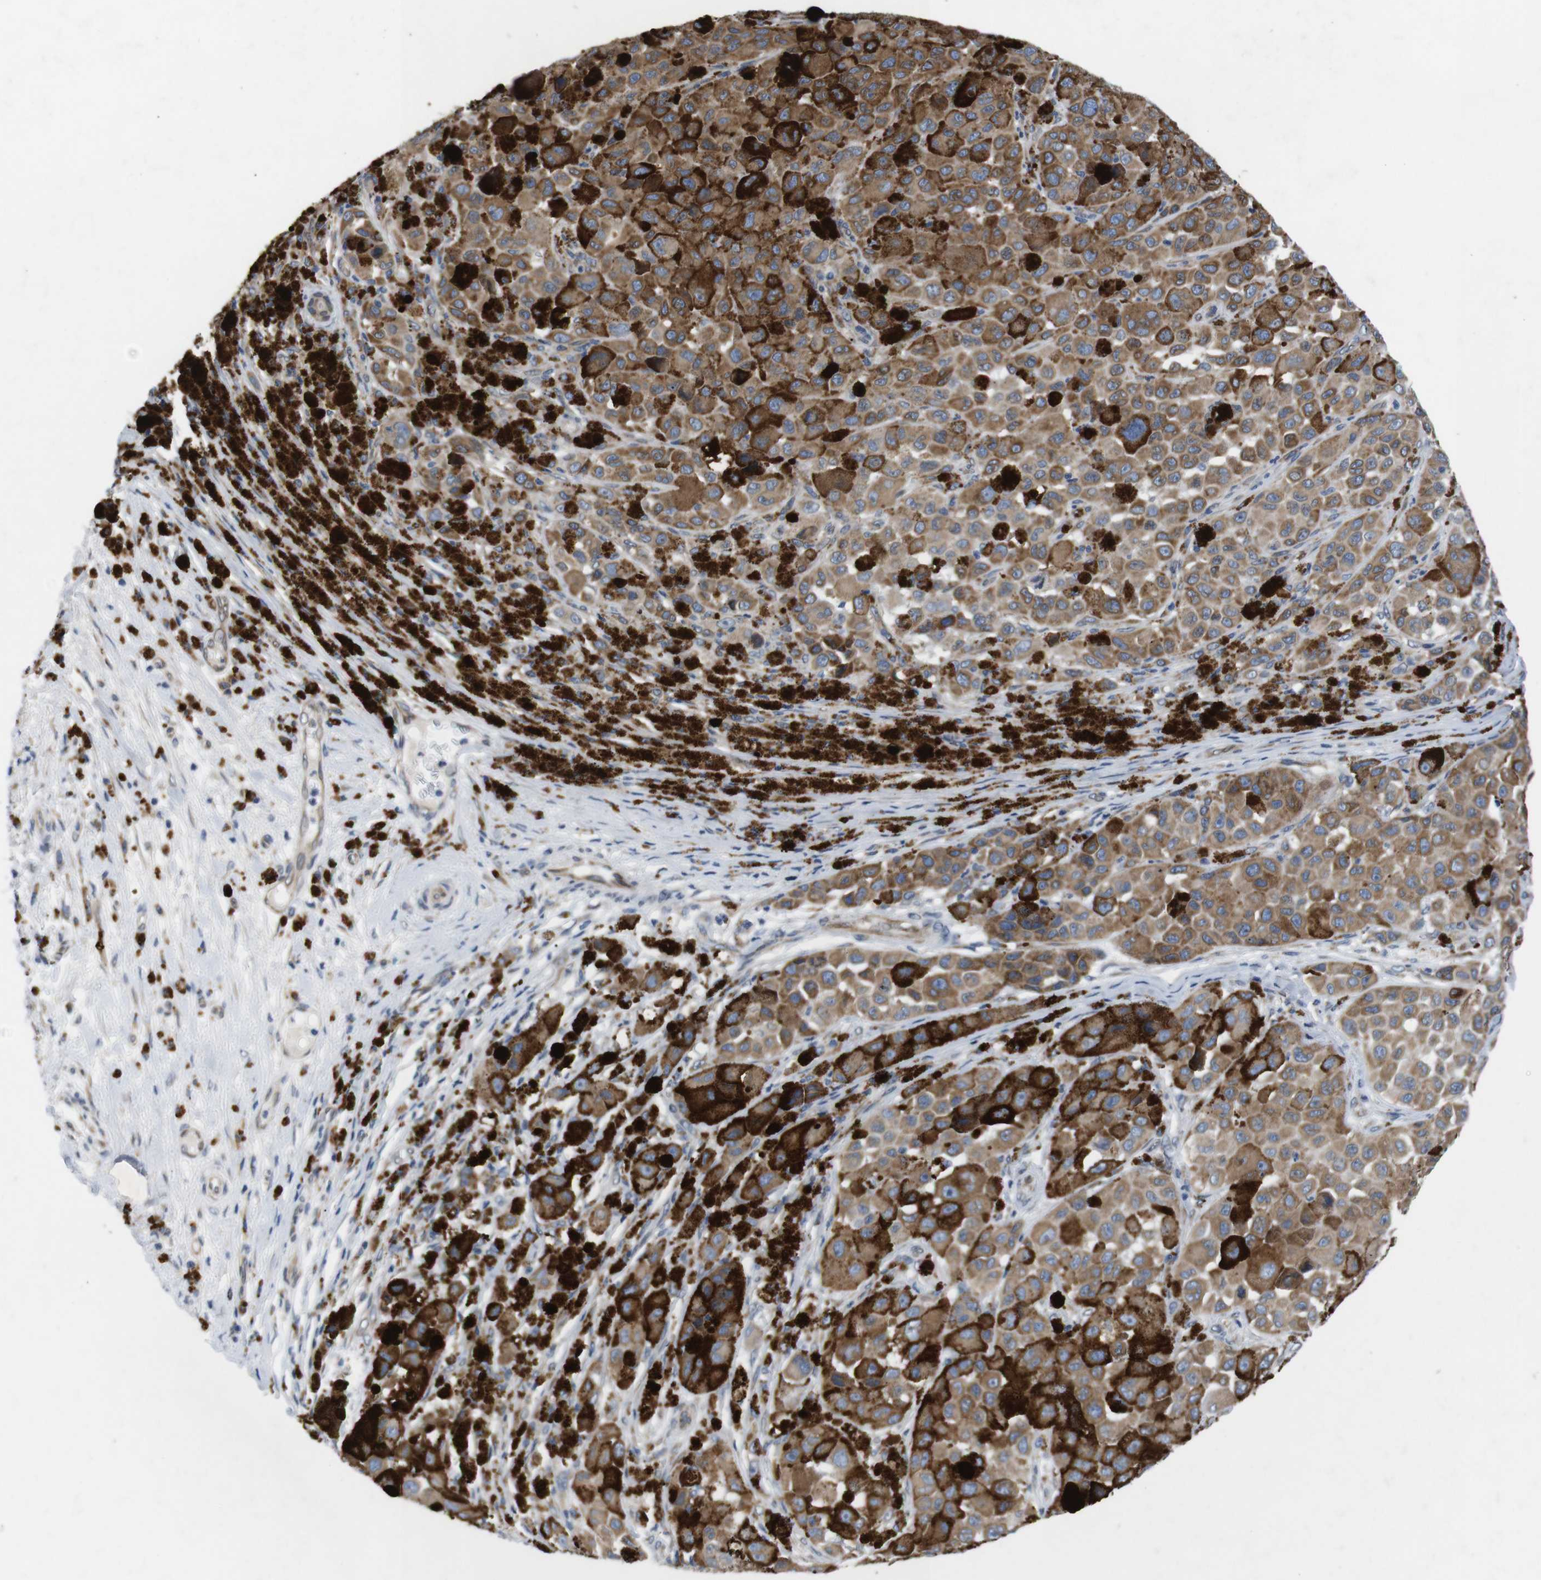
{"staining": {"intensity": "moderate", "quantity": ">75%", "location": "cytoplasmic/membranous"}, "tissue": "melanoma", "cell_type": "Tumor cells", "image_type": "cancer", "snomed": [{"axis": "morphology", "description": "Malignant melanoma, NOS"}, {"axis": "topography", "description": "Skin"}], "caption": "Immunohistochemical staining of melanoma demonstrates medium levels of moderate cytoplasmic/membranous protein expression in about >75% of tumor cells.", "gene": "HACD3", "patient": {"sex": "male", "age": 96}}